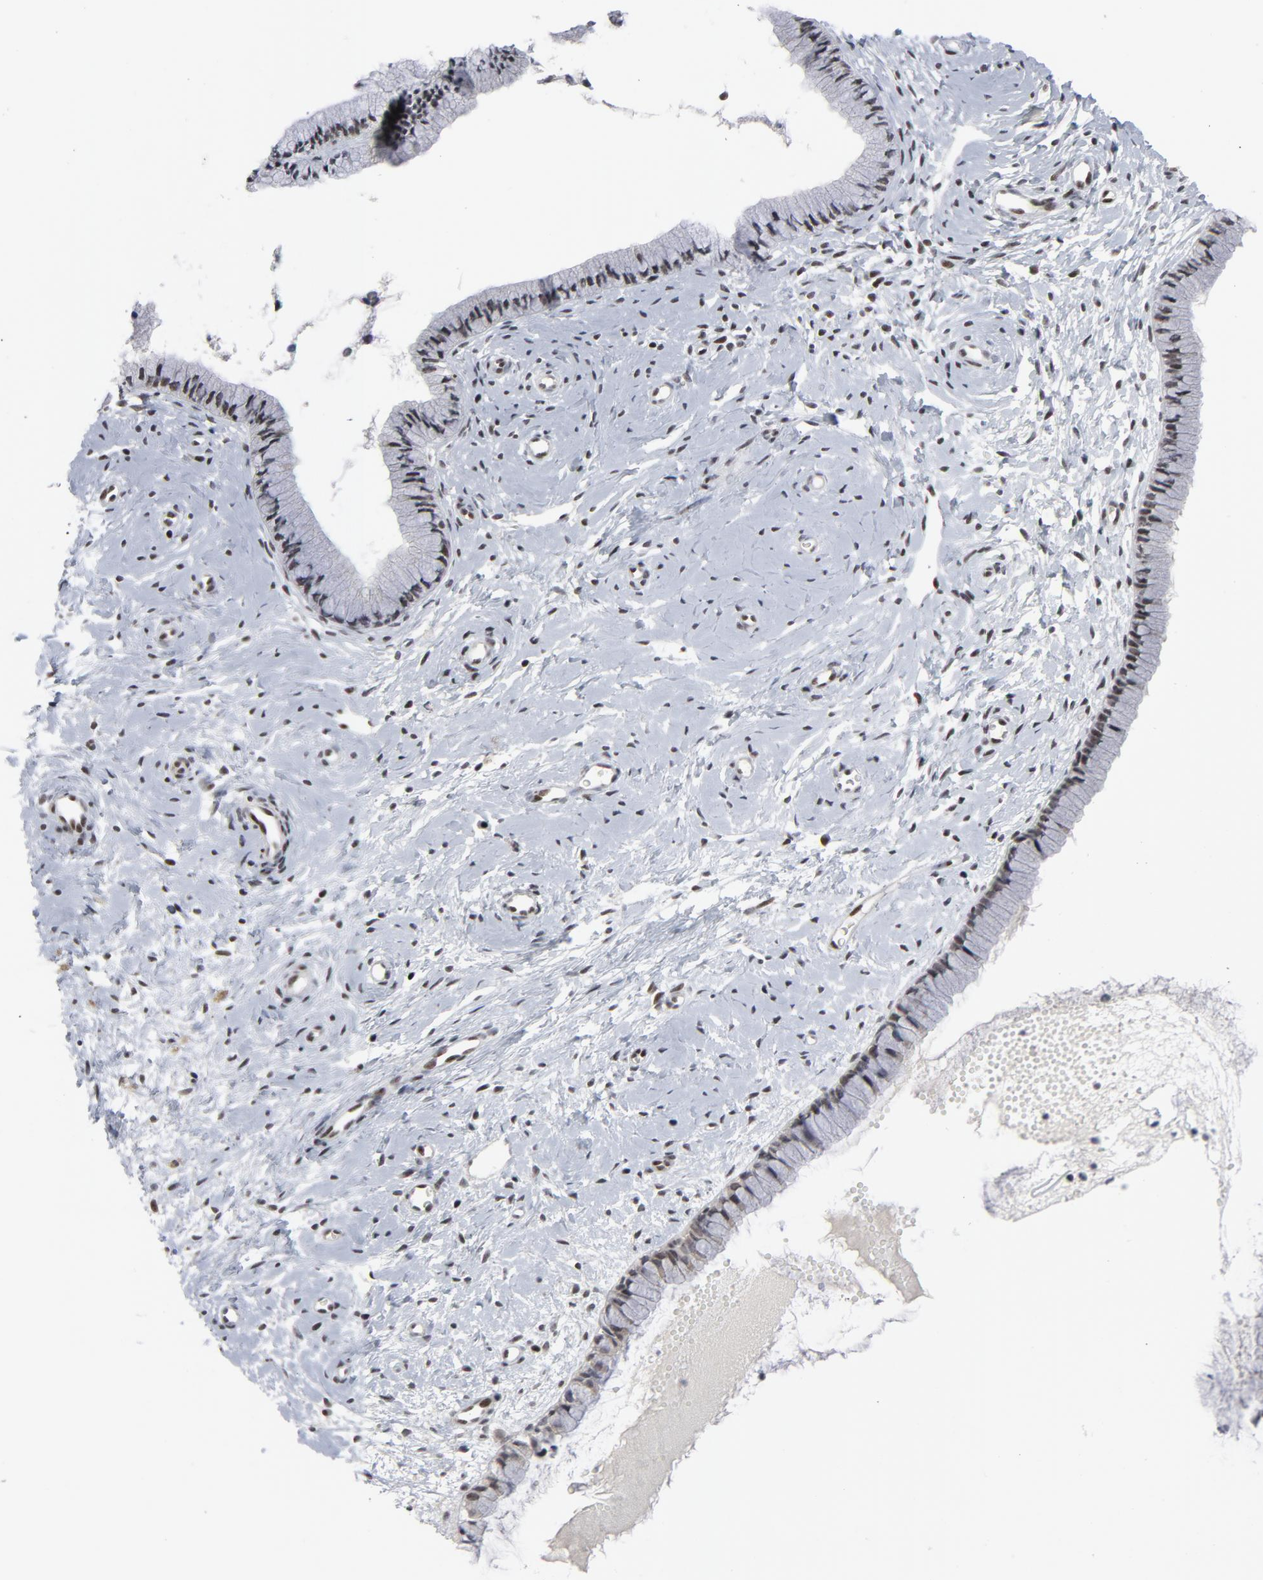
{"staining": {"intensity": "negative", "quantity": "none", "location": "none"}, "tissue": "cervix", "cell_type": "Glandular cells", "image_type": "normal", "snomed": [{"axis": "morphology", "description": "Normal tissue, NOS"}, {"axis": "topography", "description": "Cervix"}], "caption": "Immunohistochemistry photomicrograph of unremarkable cervix stained for a protein (brown), which shows no staining in glandular cells.", "gene": "GABPA", "patient": {"sex": "female", "age": 46}}